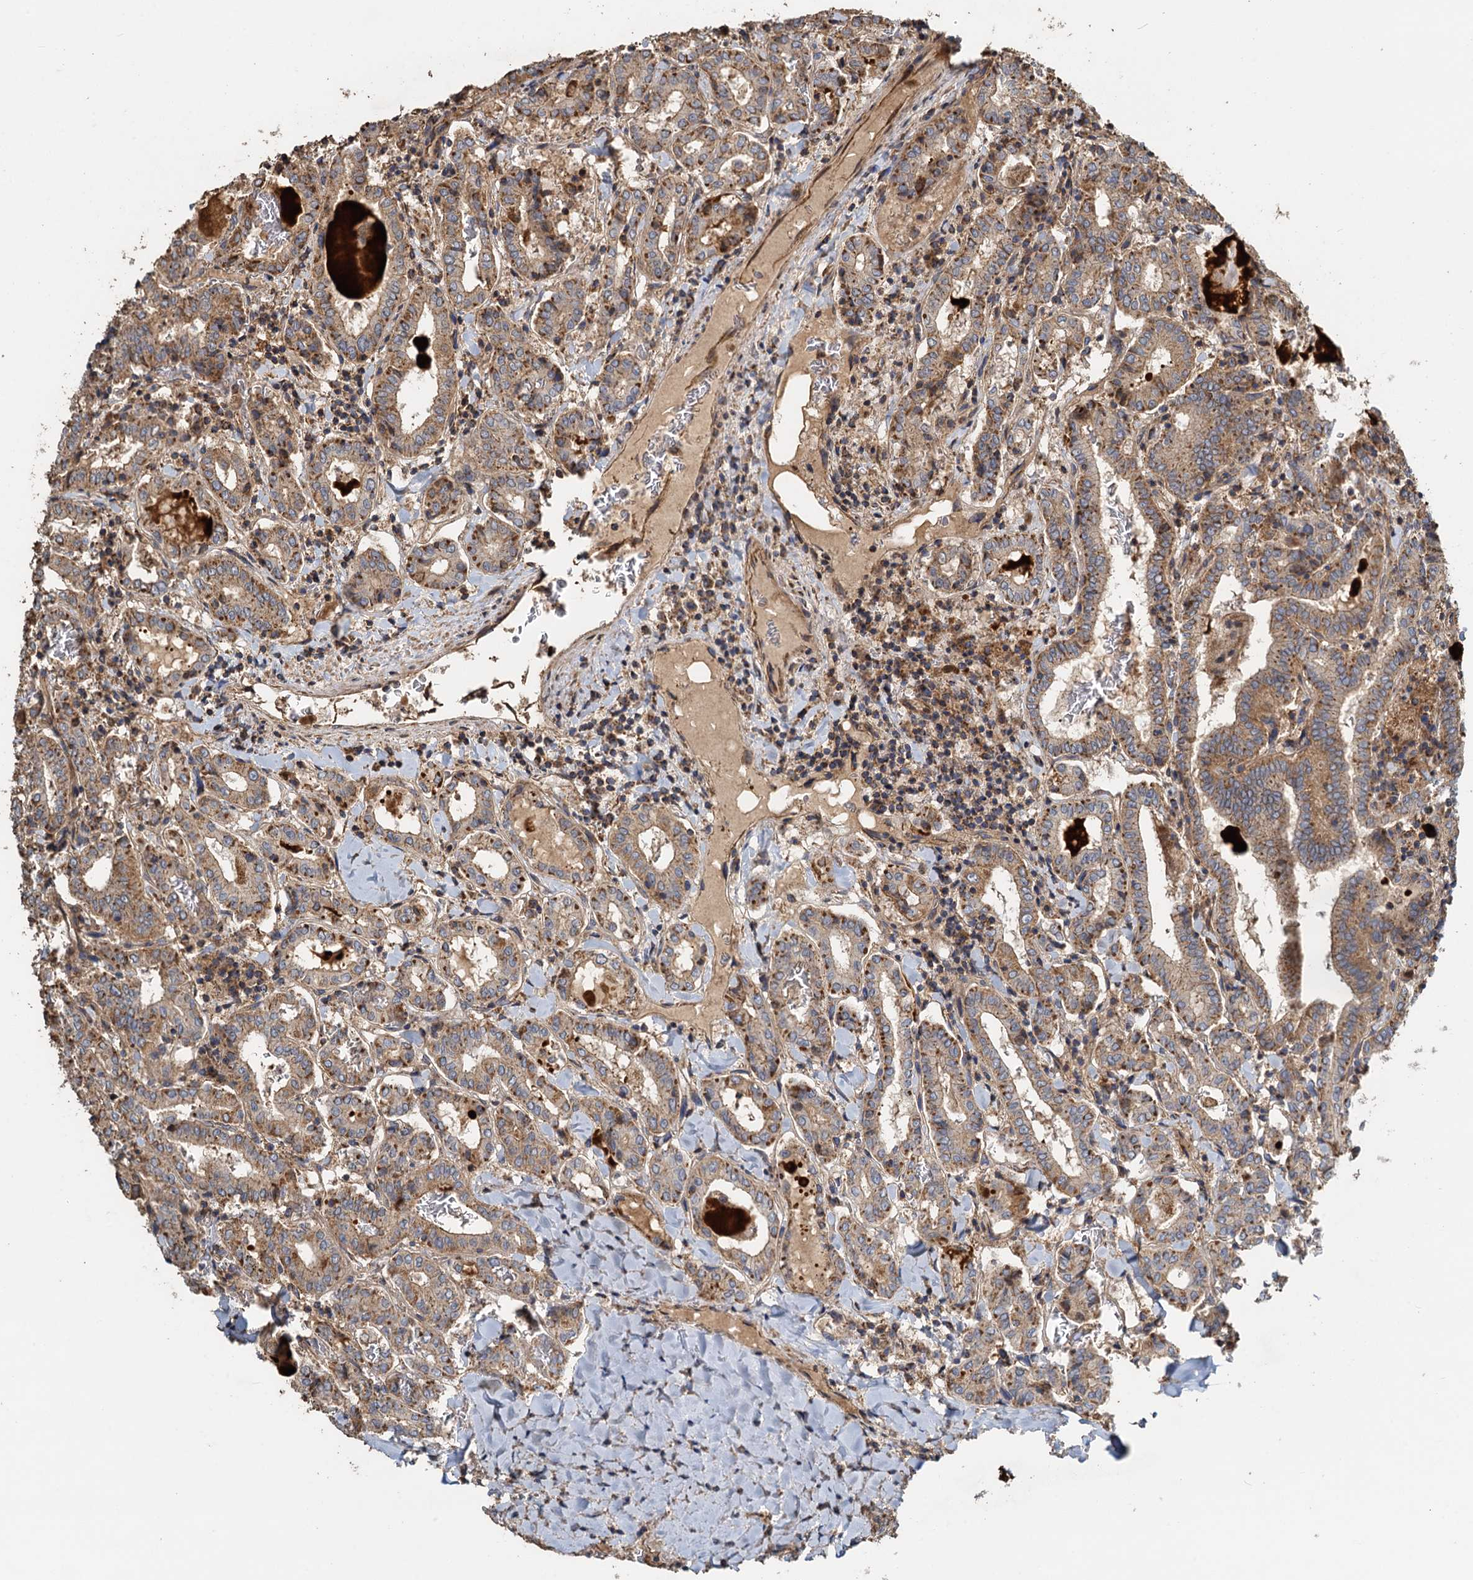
{"staining": {"intensity": "moderate", "quantity": ">75%", "location": "cytoplasmic/membranous"}, "tissue": "thyroid cancer", "cell_type": "Tumor cells", "image_type": "cancer", "snomed": [{"axis": "morphology", "description": "Papillary adenocarcinoma, NOS"}, {"axis": "topography", "description": "Thyroid gland"}], "caption": "Immunohistochemistry image of papillary adenocarcinoma (thyroid) stained for a protein (brown), which reveals medium levels of moderate cytoplasmic/membranous staining in approximately >75% of tumor cells.", "gene": "SDS", "patient": {"sex": "female", "age": 72}}